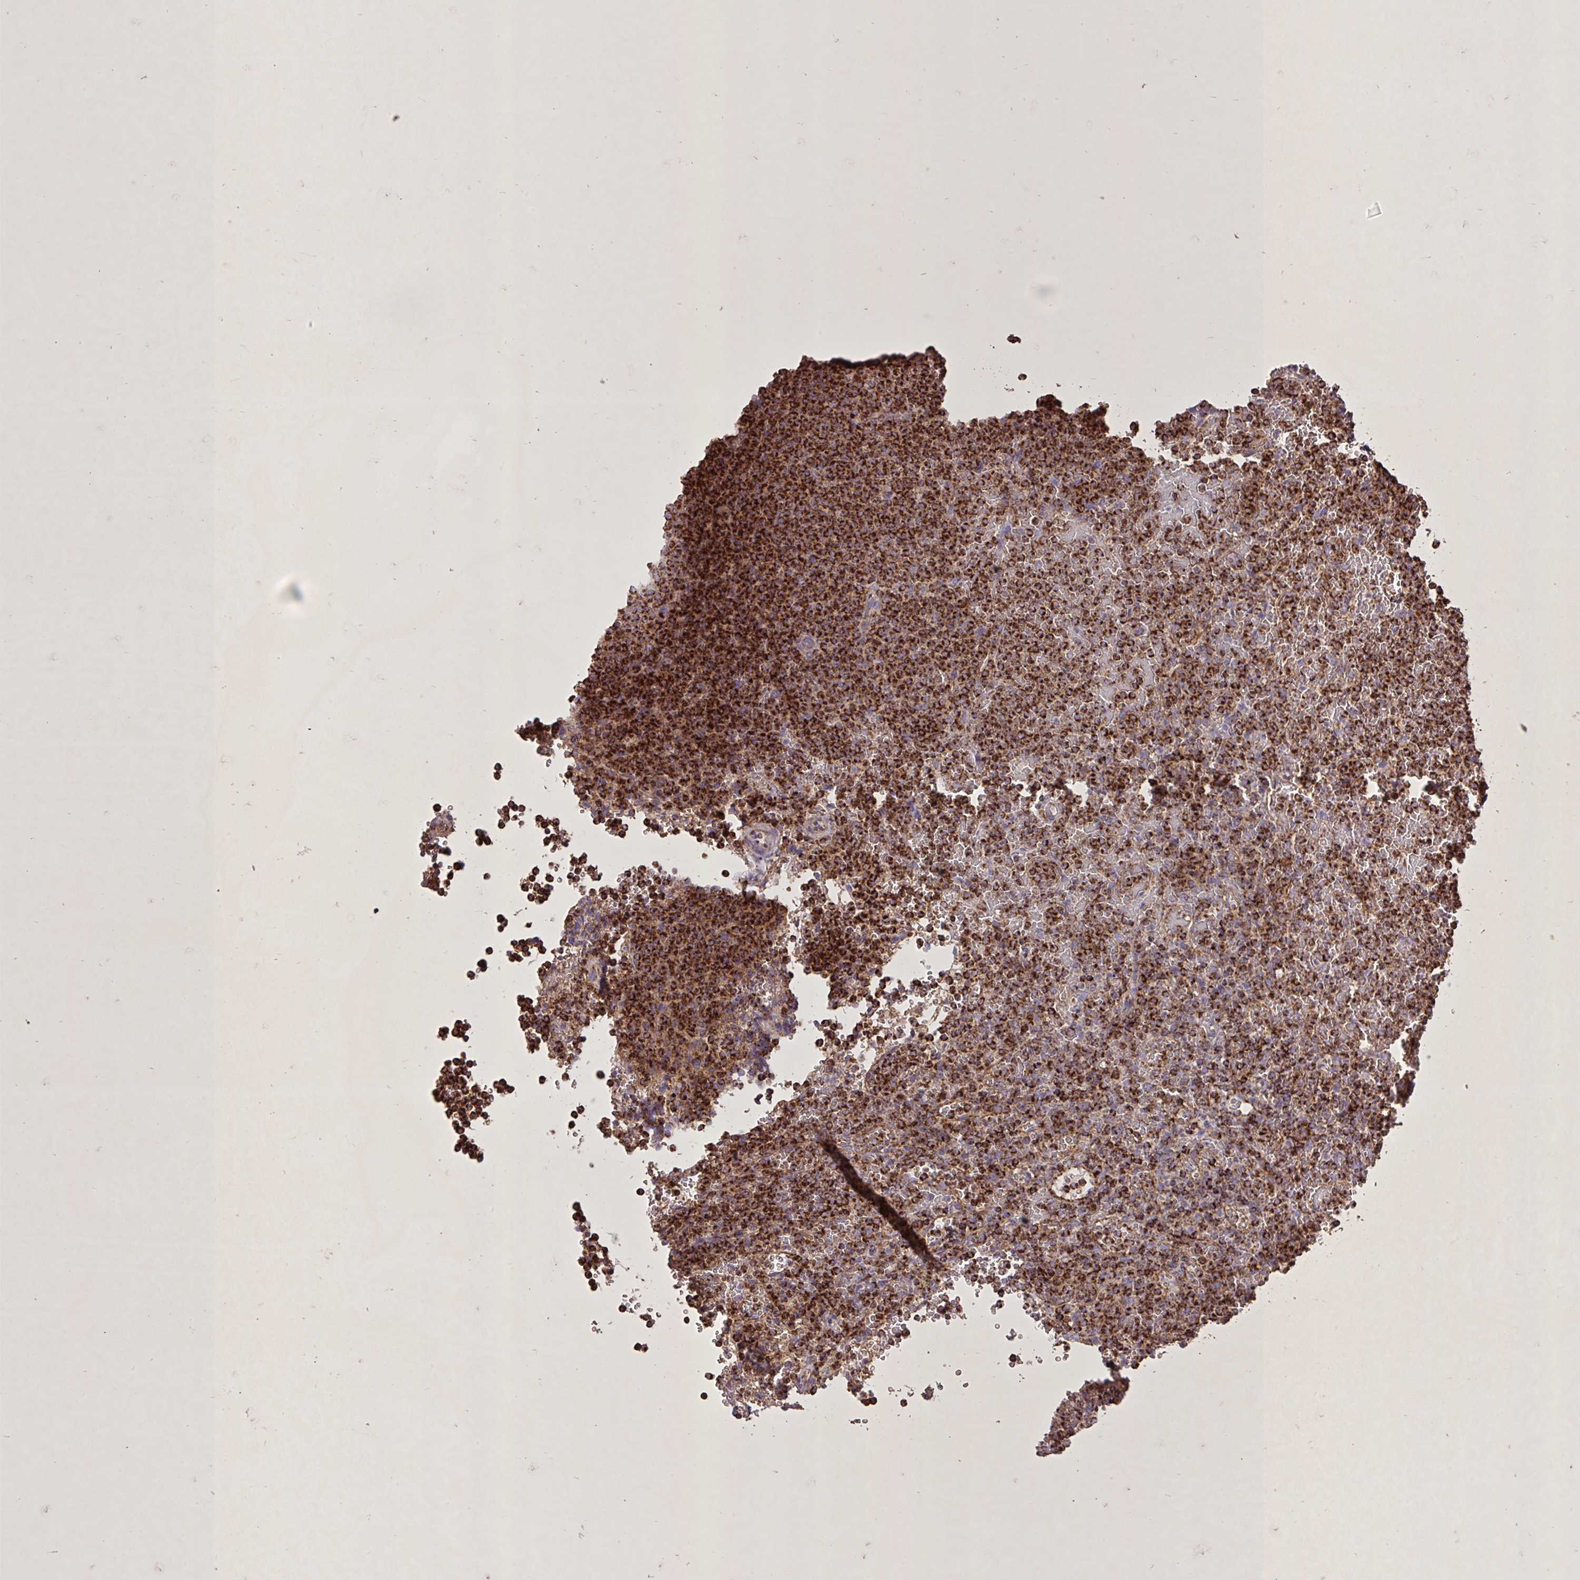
{"staining": {"intensity": "strong", "quantity": ">75%", "location": "cytoplasmic/membranous"}, "tissue": "lymphoma", "cell_type": "Tumor cells", "image_type": "cancer", "snomed": [{"axis": "morphology", "description": "Malignant lymphoma, non-Hodgkin's type, Low grade"}, {"axis": "topography", "description": "Spleen"}], "caption": "This is a photomicrograph of immunohistochemistry staining of low-grade malignant lymphoma, non-Hodgkin's type, which shows strong positivity in the cytoplasmic/membranous of tumor cells.", "gene": "AGK", "patient": {"sex": "male", "age": 60}}